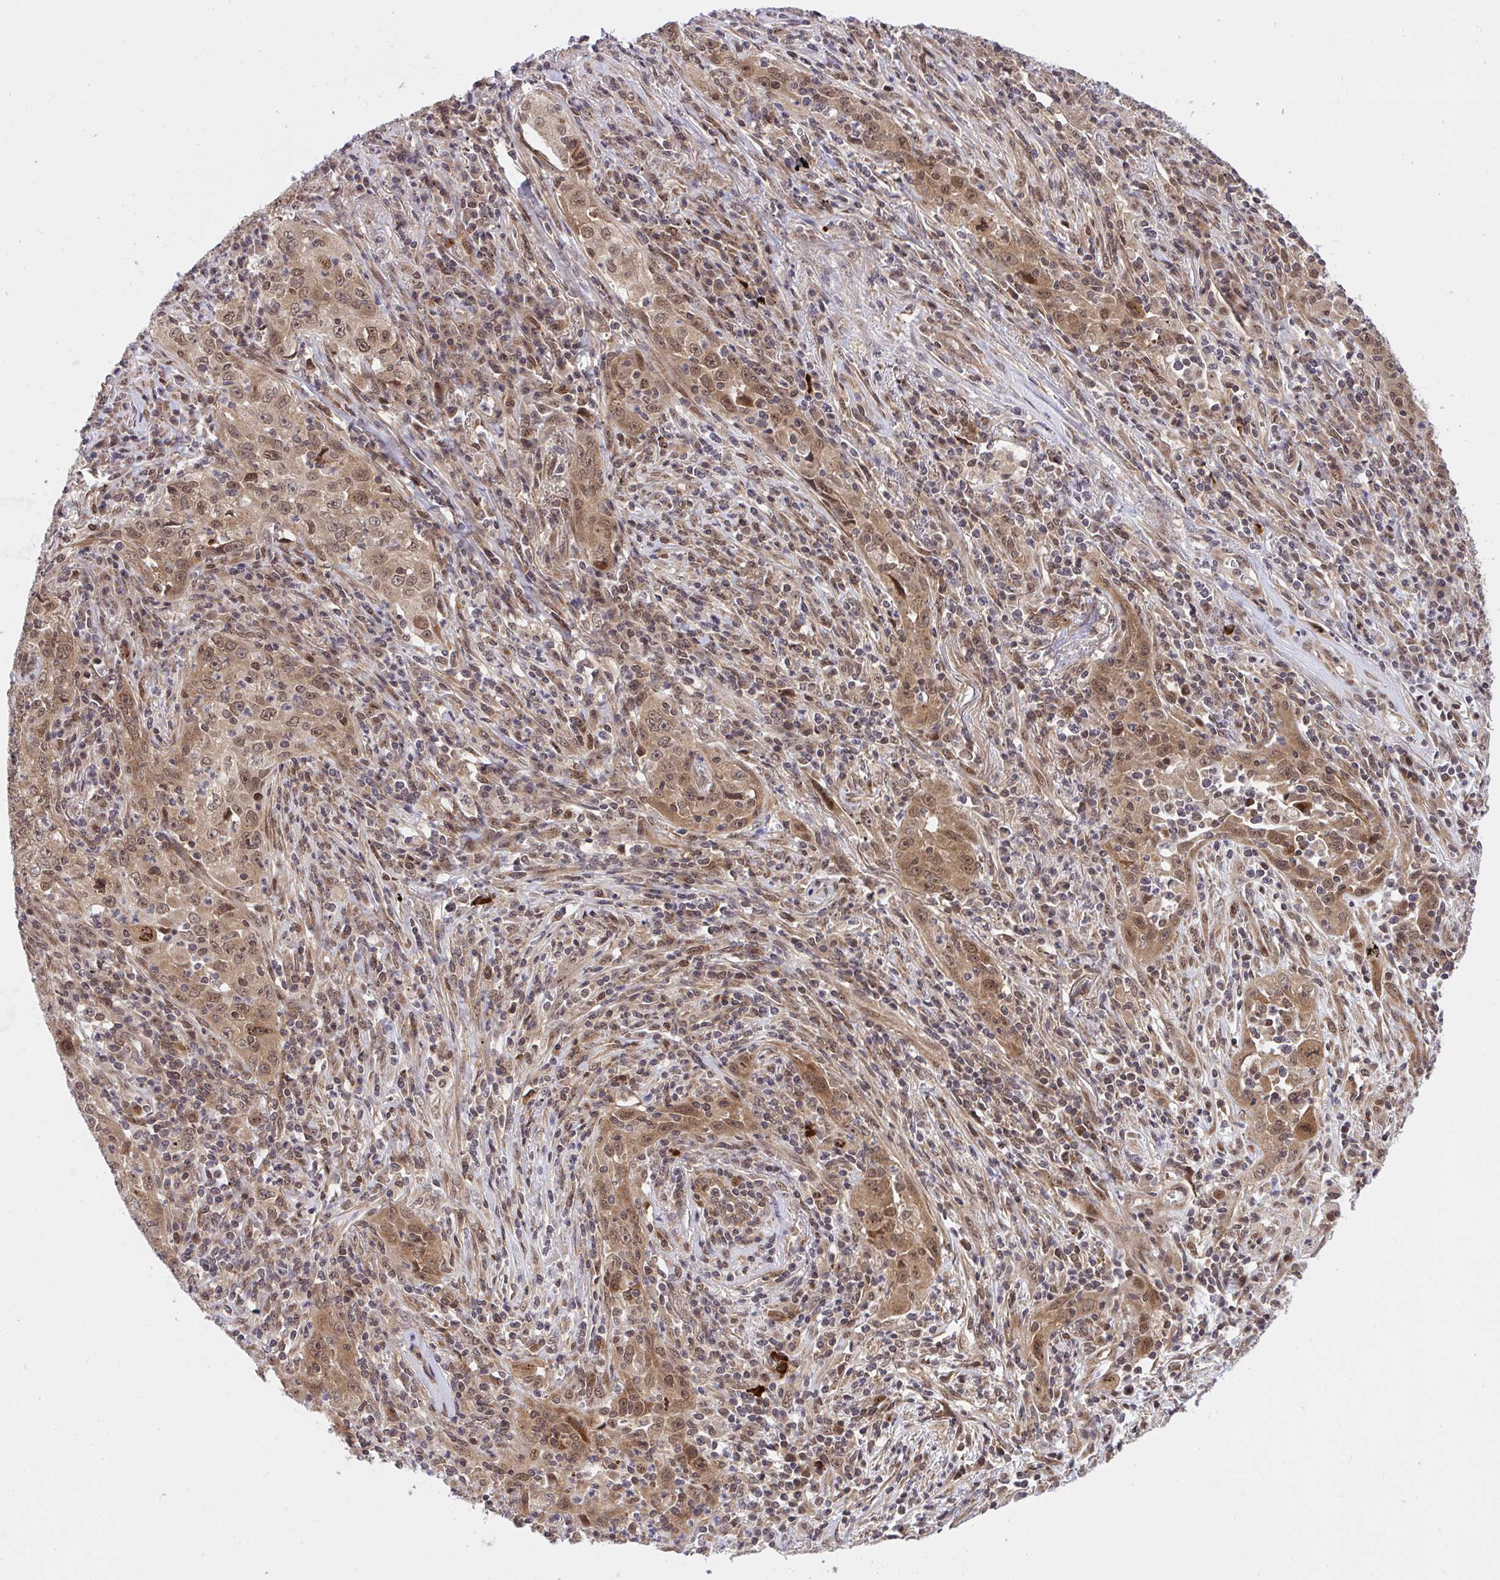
{"staining": {"intensity": "moderate", "quantity": ">75%", "location": "cytoplasmic/membranous"}, "tissue": "lung cancer", "cell_type": "Tumor cells", "image_type": "cancer", "snomed": [{"axis": "morphology", "description": "Squamous cell carcinoma, NOS"}, {"axis": "topography", "description": "Lung"}], "caption": "Human lung squamous cell carcinoma stained with a brown dye exhibits moderate cytoplasmic/membranous positive expression in about >75% of tumor cells.", "gene": "ERI1", "patient": {"sex": "male", "age": 71}}